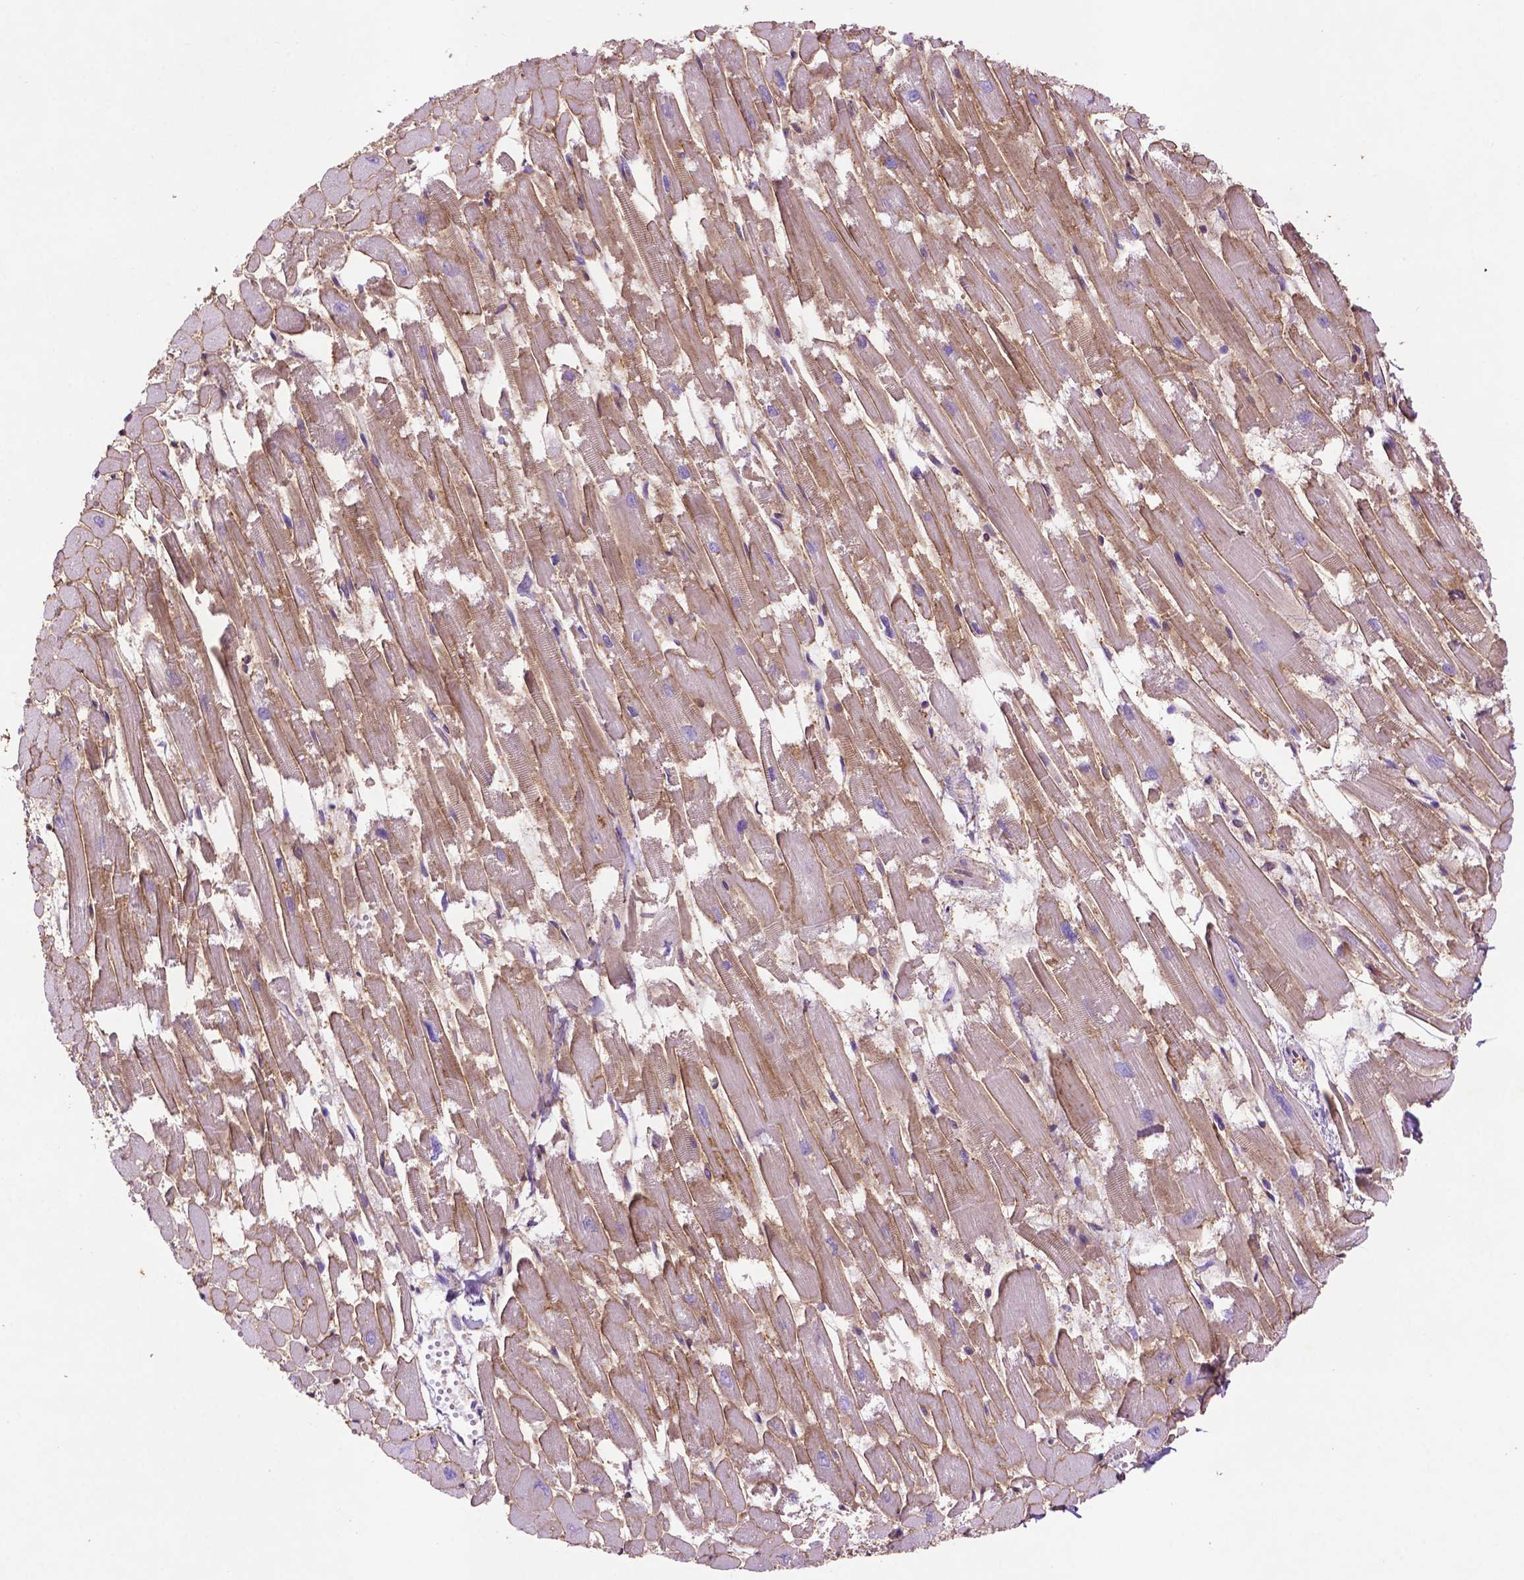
{"staining": {"intensity": "weak", "quantity": "25%-75%", "location": "cytoplasmic/membranous"}, "tissue": "heart muscle", "cell_type": "Cardiomyocytes", "image_type": "normal", "snomed": [{"axis": "morphology", "description": "Normal tissue, NOS"}, {"axis": "topography", "description": "Heart"}], "caption": "This is an image of immunohistochemistry (IHC) staining of unremarkable heart muscle, which shows weak staining in the cytoplasmic/membranous of cardiomyocytes.", "gene": "GDPD5", "patient": {"sex": "female", "age": 52}}